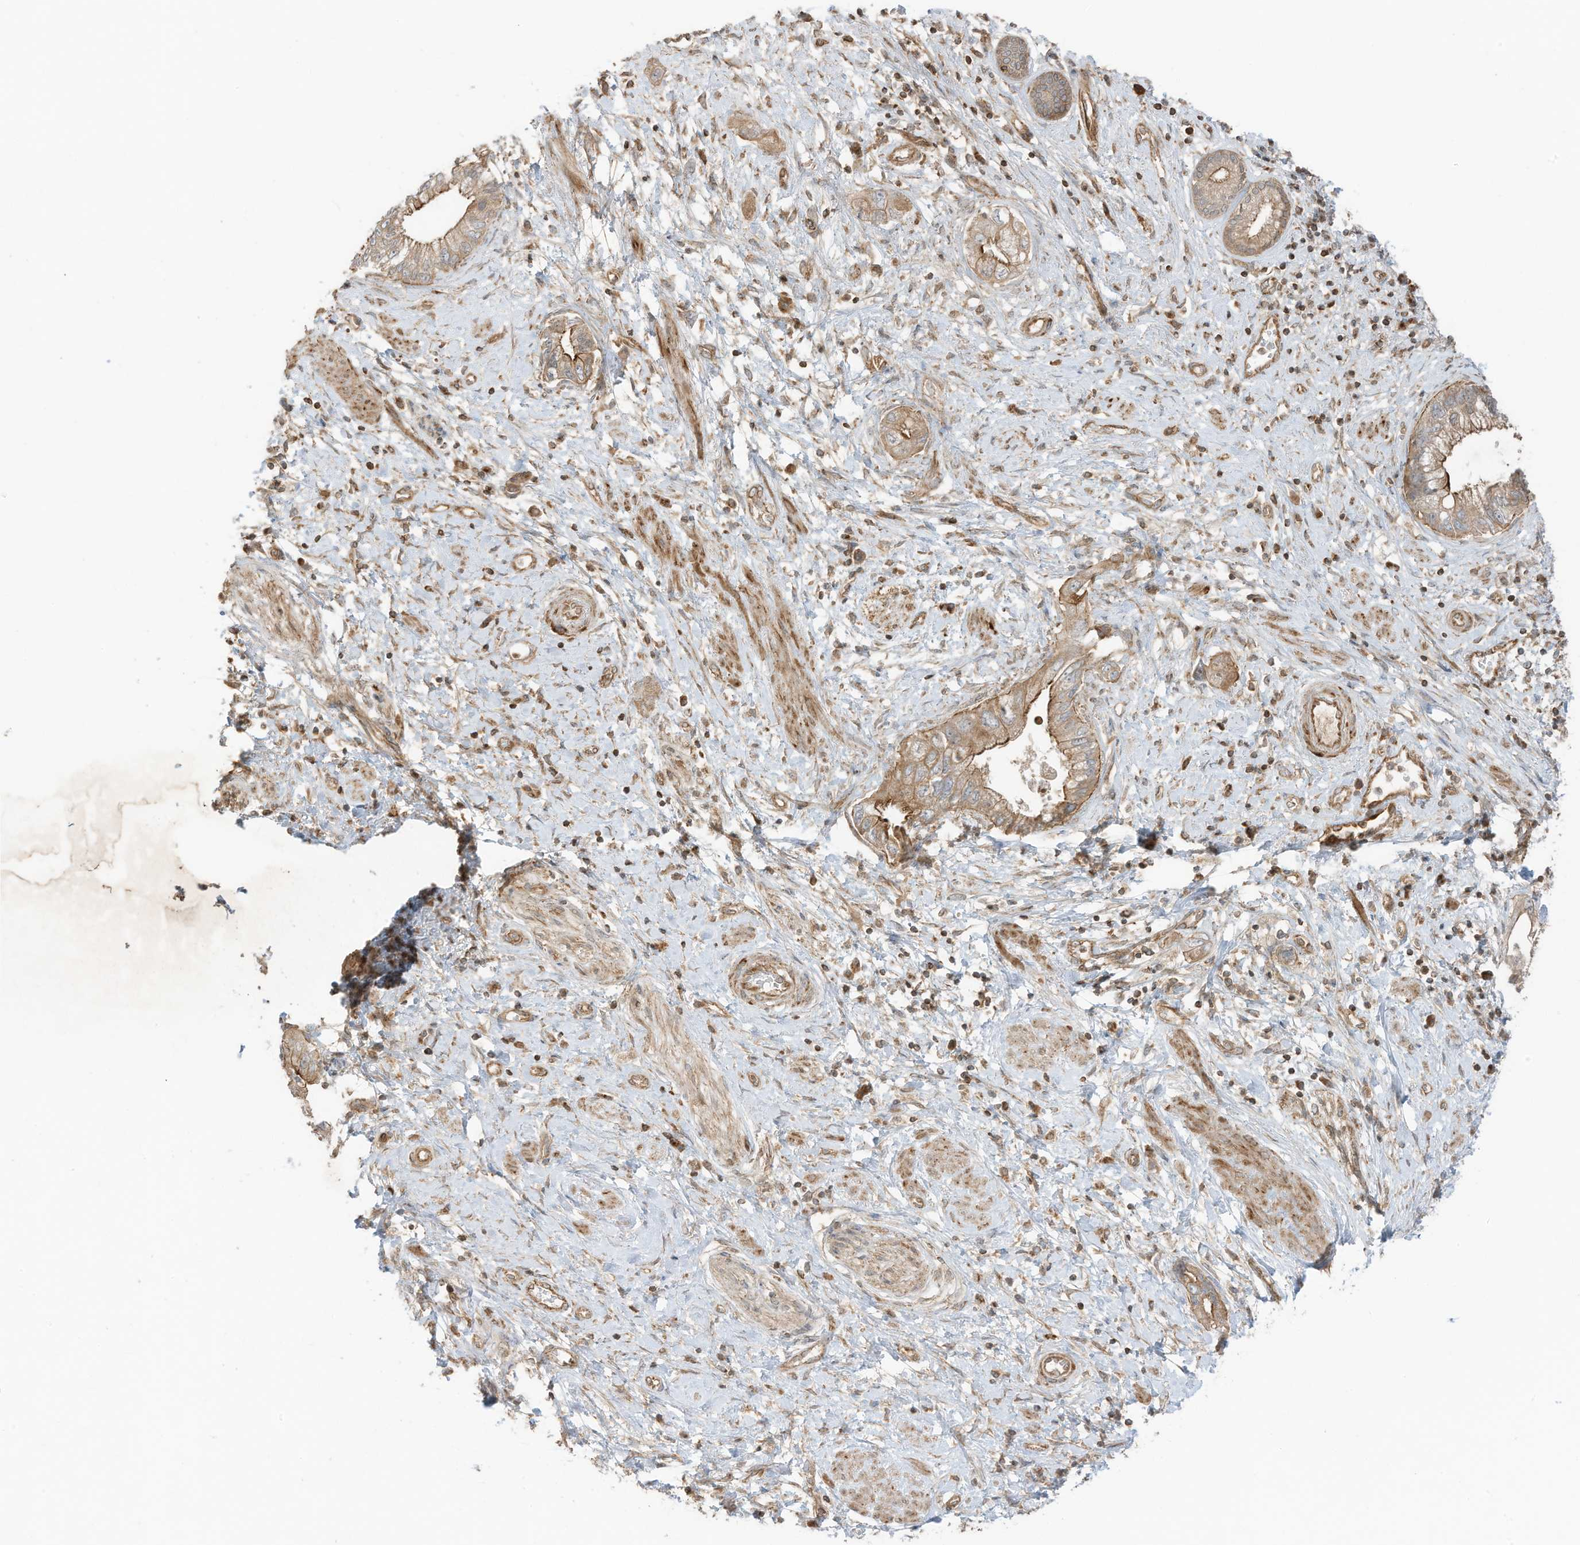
{"staining": {"intensity": "moderate", "quantity": ">75%", "location": "cytoplasmic/membranous"}, "tissue": "pancreatic cancer", "cell_type": "Tumor cells", "image_type": "cancer", "snomed": [{"axis": "morphology", "description": "Adenocarcinoma, NOS"}, {"axis": "topography", "description": "Pancreas"}], "caption": "An immunohistochemistry (IHC) histopathology image of neoplastic tissue is shown. Protein staining in brown highlights moderate cytoplasmic/membranous positivity in pancreatic adenocarcinoma within tumor cells.", "gene": "SLC25A12", "patient": {"sex": "female", "age": 73}}